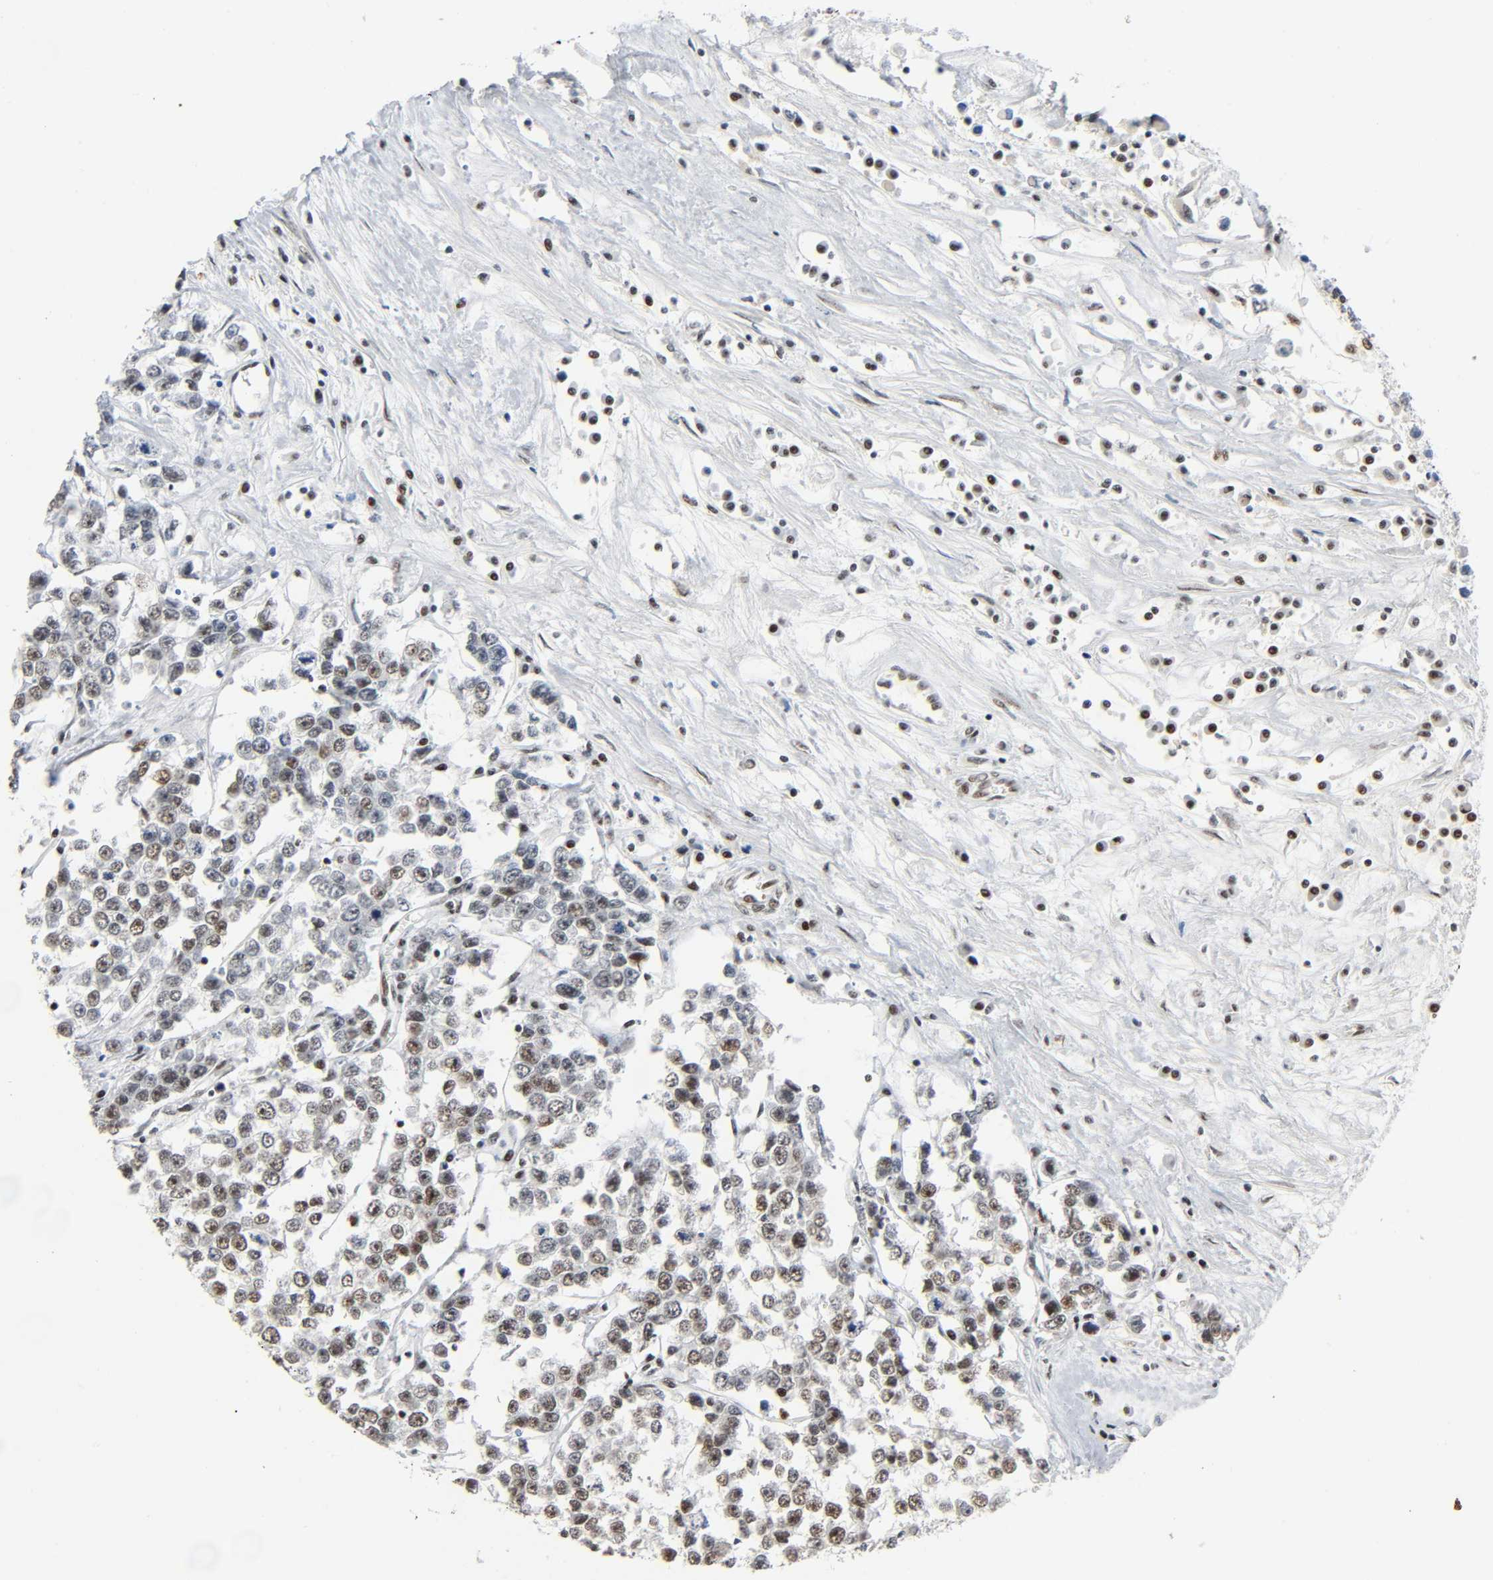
{"staining": {"intensity": "strong", "quantity": "25%-75%", "location": "nuclear"}, "tissue": "testis cancer", "cell_type": "Tumor cells", "image_type": "cancer", "snomed": [{"axis": "morphology", "description": "Seminoma, NOS"}, {"axis": "morphology", "description": "Carcinoma, Embryonal, NOS"}, {"axis": "topography", "description": "Testis"}], "caption": "Immunohistochemistry (IHC) image of neoplastic tissue: human testis cancer stained using IHC exhibits high levels of strong protein expression localized specifically in the nuclear of tumor cells, appearing as a nuclear brown color.", "gene": "CDK9", "patient": {"sex": "male", "age": 52}}